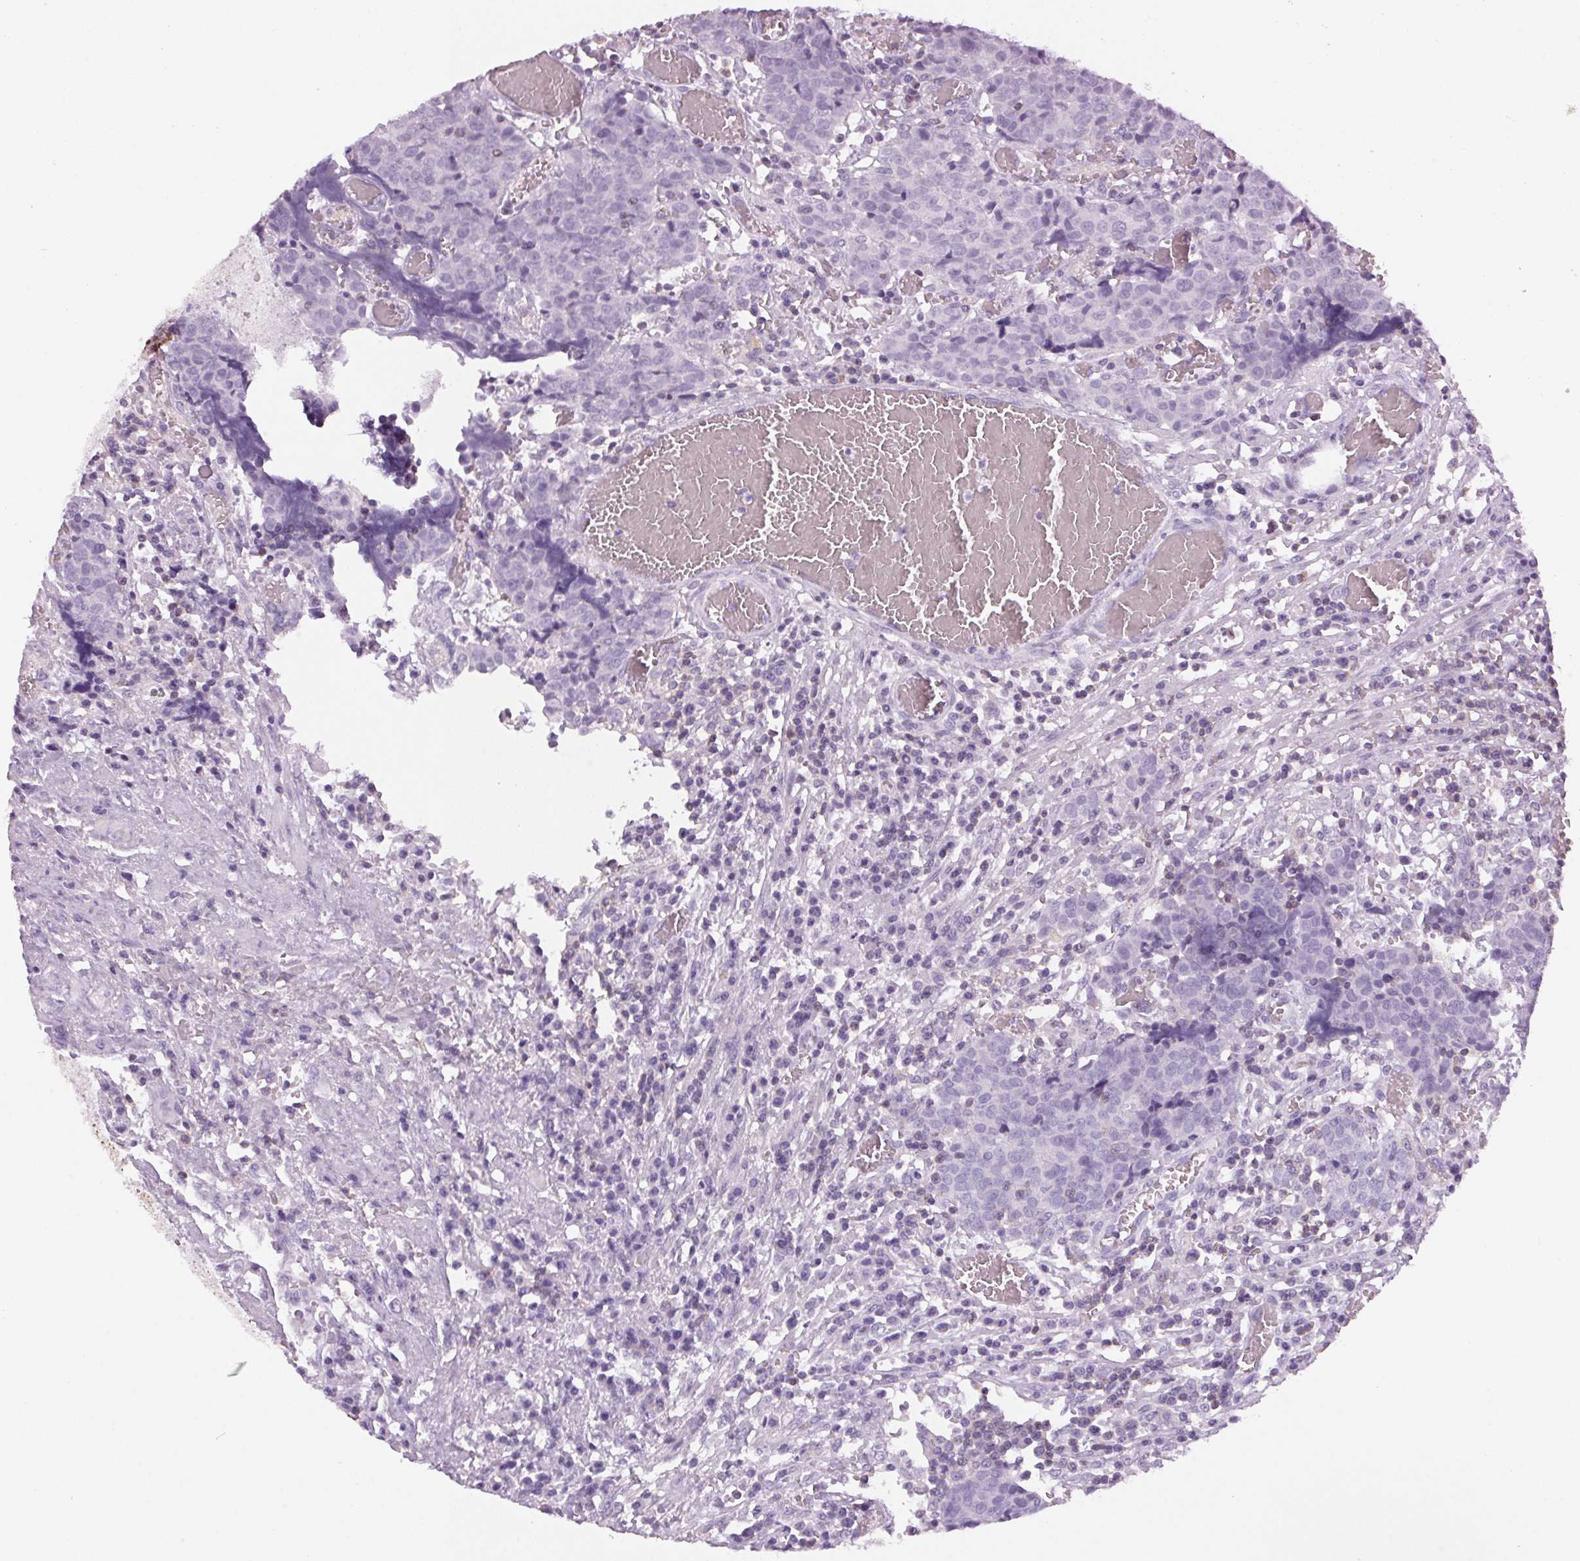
{"staining": {"intensity": "negative", "quantity": "none", "location": "none"}, "tissue": "prostate cancer", "cell_type": "Tumor cells", "image_type": "cancer", "snomed": [{"axis": "morphology", "description": "Adenocarcinoma, High grade"}, {"axis": "topography", "description": "Prostate and seminal vesicle, NOS"}], "caption": "Tumor cells show no significant protein positivity in high-grade adenocarcinoma (prostate).", "gene": "S100A2", "patient": {"sex": "male", "age": 60}}